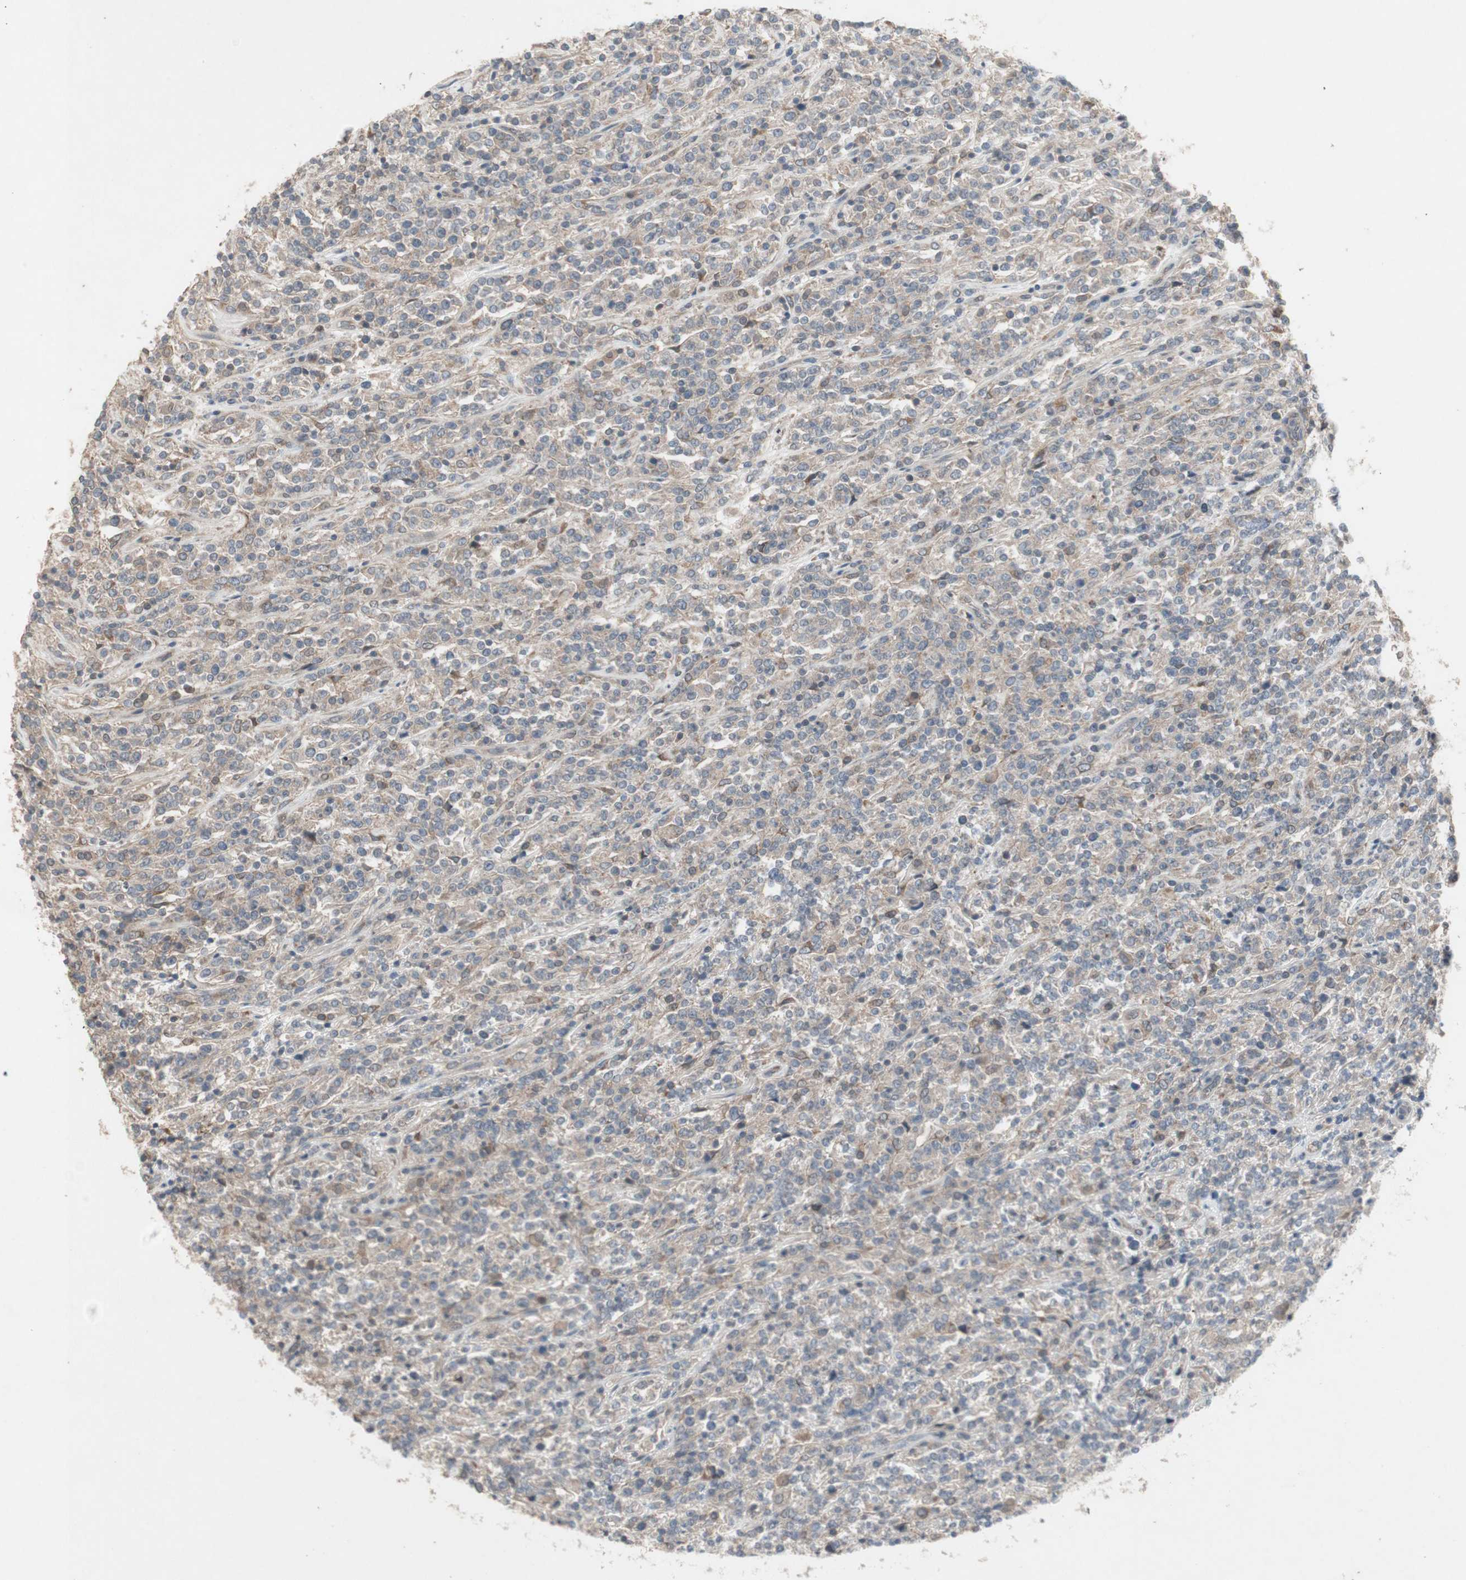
{"staining": {"intensity": "weak", "quantity": "<25%", "location": "cytoplasmic/membranous"}, "tissue": "lymphoma", "cell_type": "Tumor cells", "image_type": "cancer", "snomed": [{"axis": "morphology", "description": "Malignant lymphoma, non-Hodgkin's type, High grade"}, {"axis": "topography", "description": "Soft tissue"}], "caption": "Tumor cells show no significant protein positivity in high-grade malignant lymphoma, non-Hodgkin's type.", "gene": "JMJD7-PLA2G4B", "patient": {"sex": "male", "age": 18}}